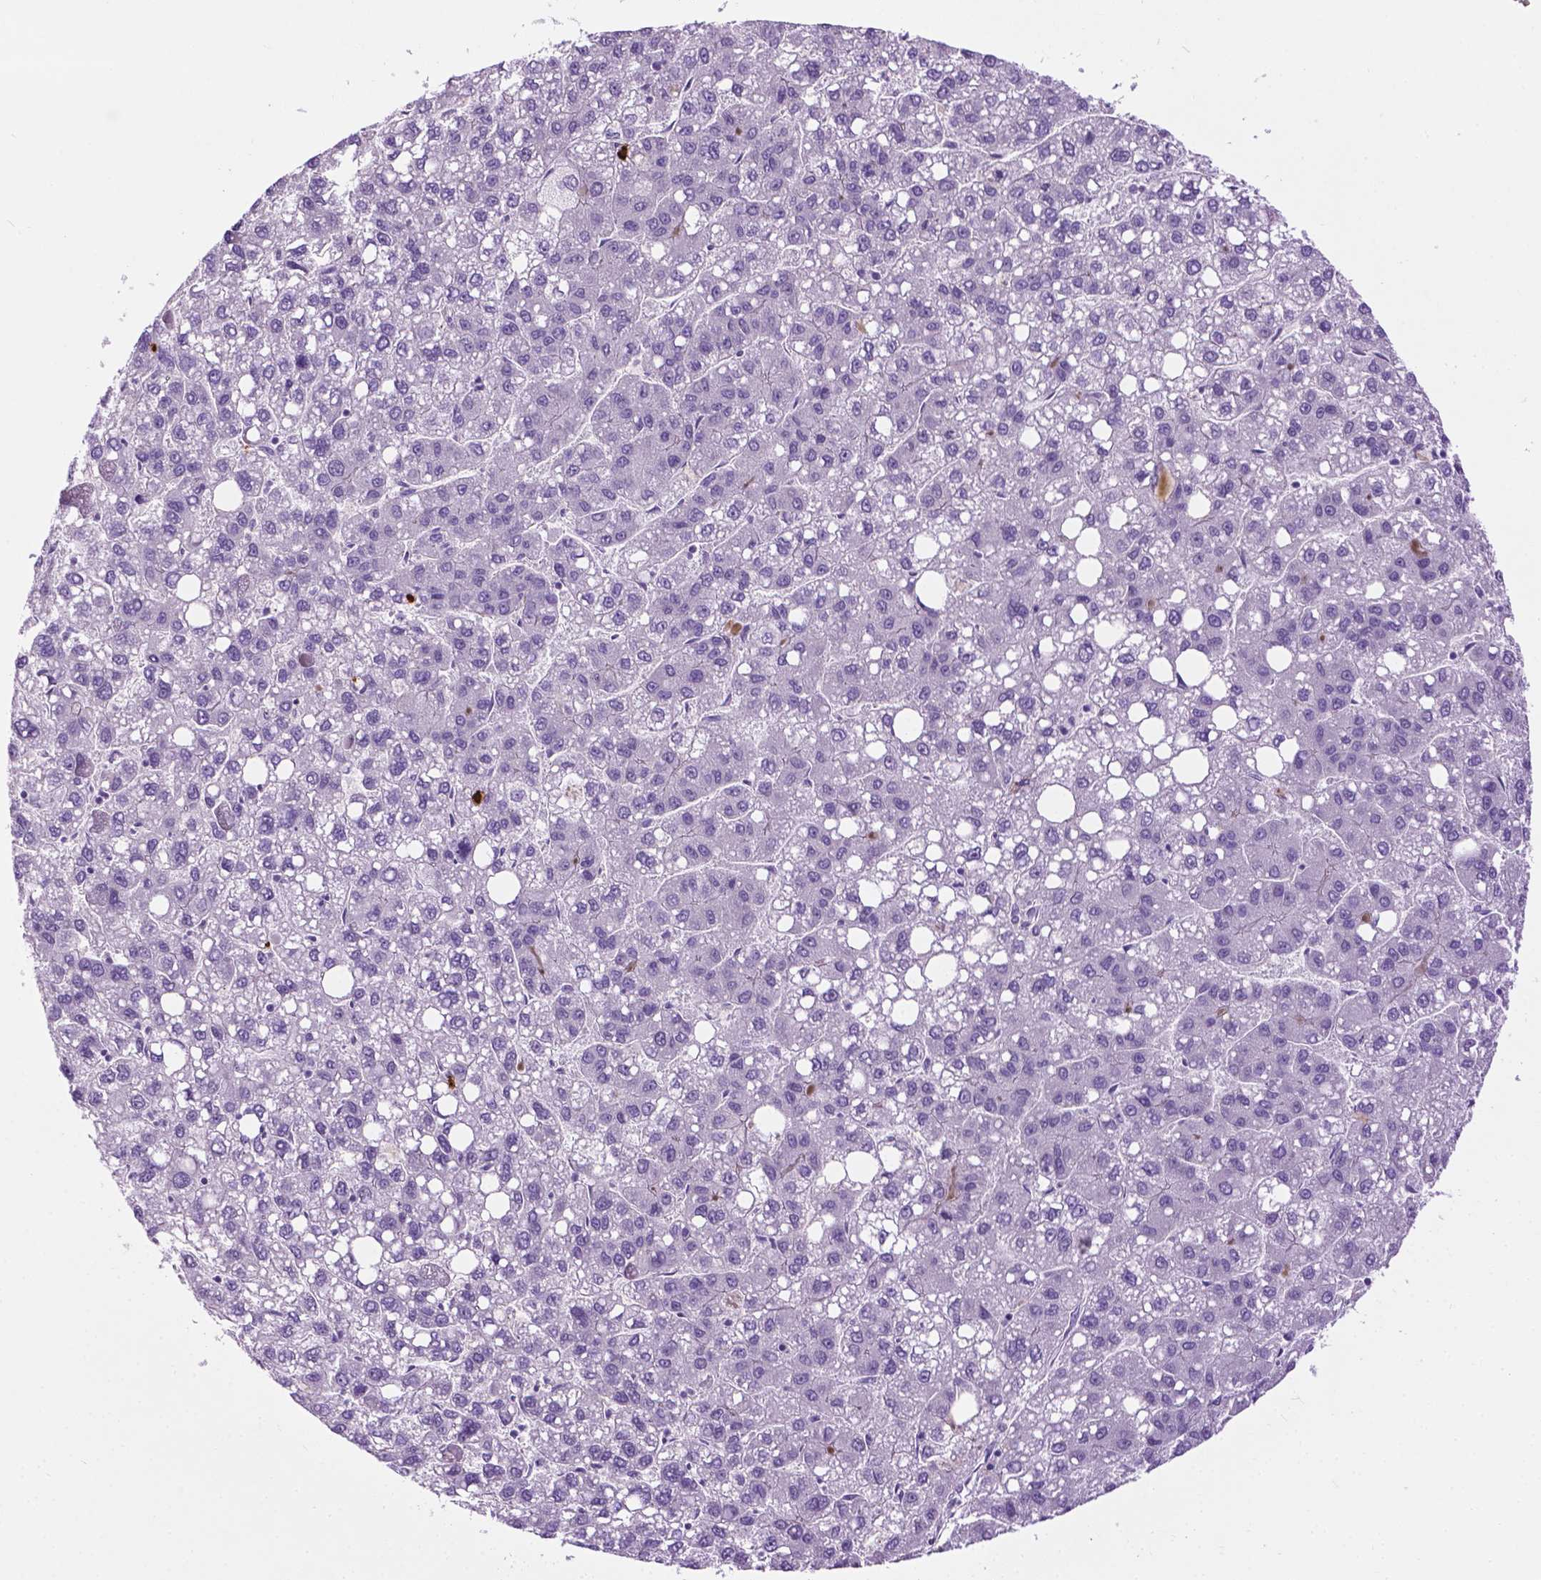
{"staining": {"intensity": "negative", "quantity": "none", "location": "none"}, "tissue": "liver cancer", "cell_type": "Tumor cells", "image_type": "cancer", "snomed": [{"axis": "morphology", "description": "Carcinoma, Hepatocellular, NOS"}, {"axis": "topography", "description": "Liver"}], "caption": "Tumor cells show no significant staining in liver cancer (hepatocellular carcinoma).", "gene": "SPECC1L", "patient": {"sex": "female", "age": 82}}